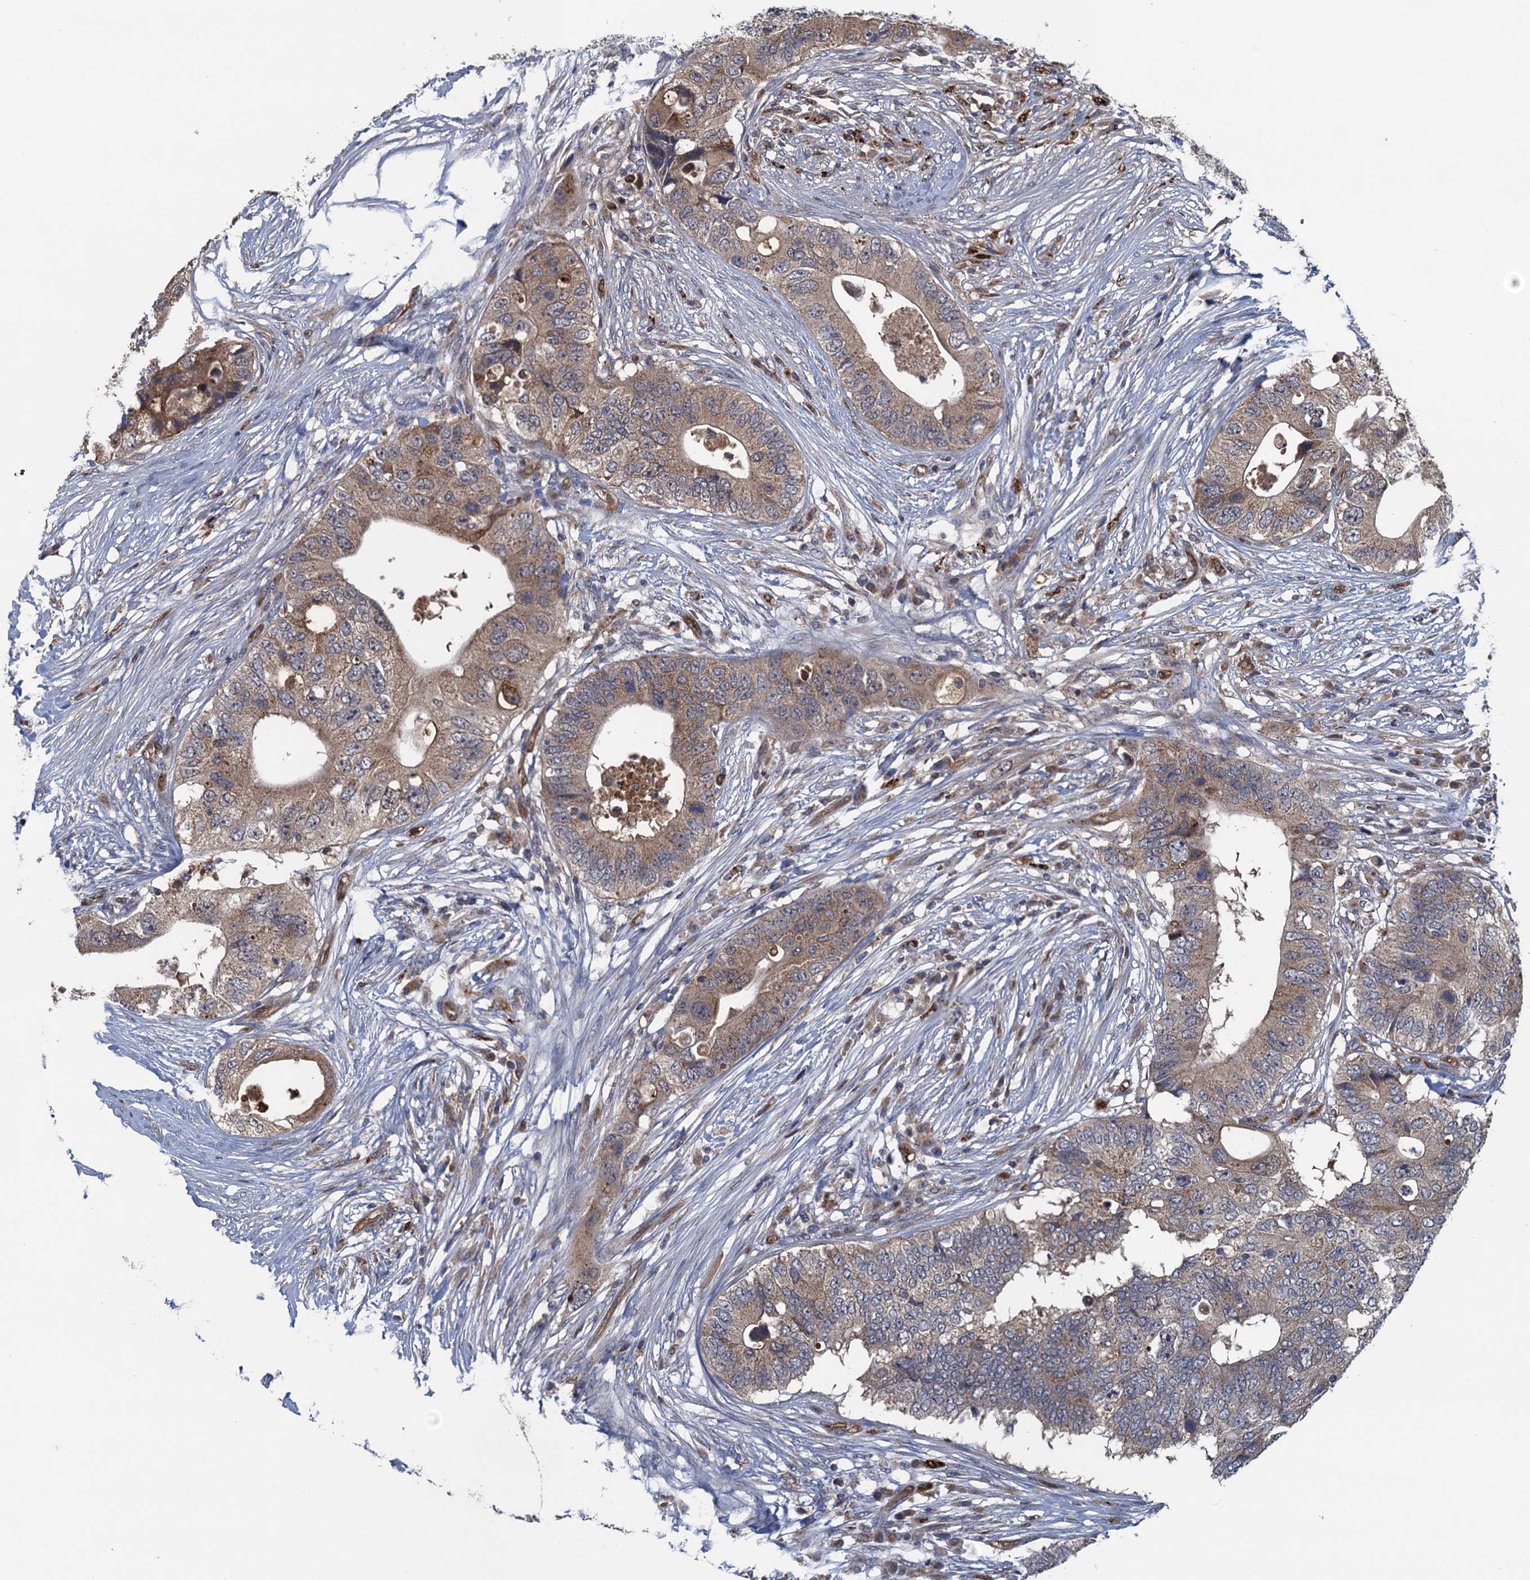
{"staining": {"intensity": "weak", "quantity": ">75%", "location": "cytoplasmic/membranous"}, "tissue": "colorectal cancer", "cell_type": "Tumor cells", "image_type": "cancer", "snomed": [{"axis": "morphology", "description": "Adenocarcinoma, NOS"}, {"axis": "topography", "description": "Colon"}], "caption": "Protein positivity by IHC exhibits weak cytoplasmic/membranous positivity in approximately >75% of tumor cells in adenocarcinoma (colorectal). (DAB = brown stain, brightfield microscopy at high magnification).", "gene": "KBTBD8", "patient": {"sex": "male", "age": 71}}